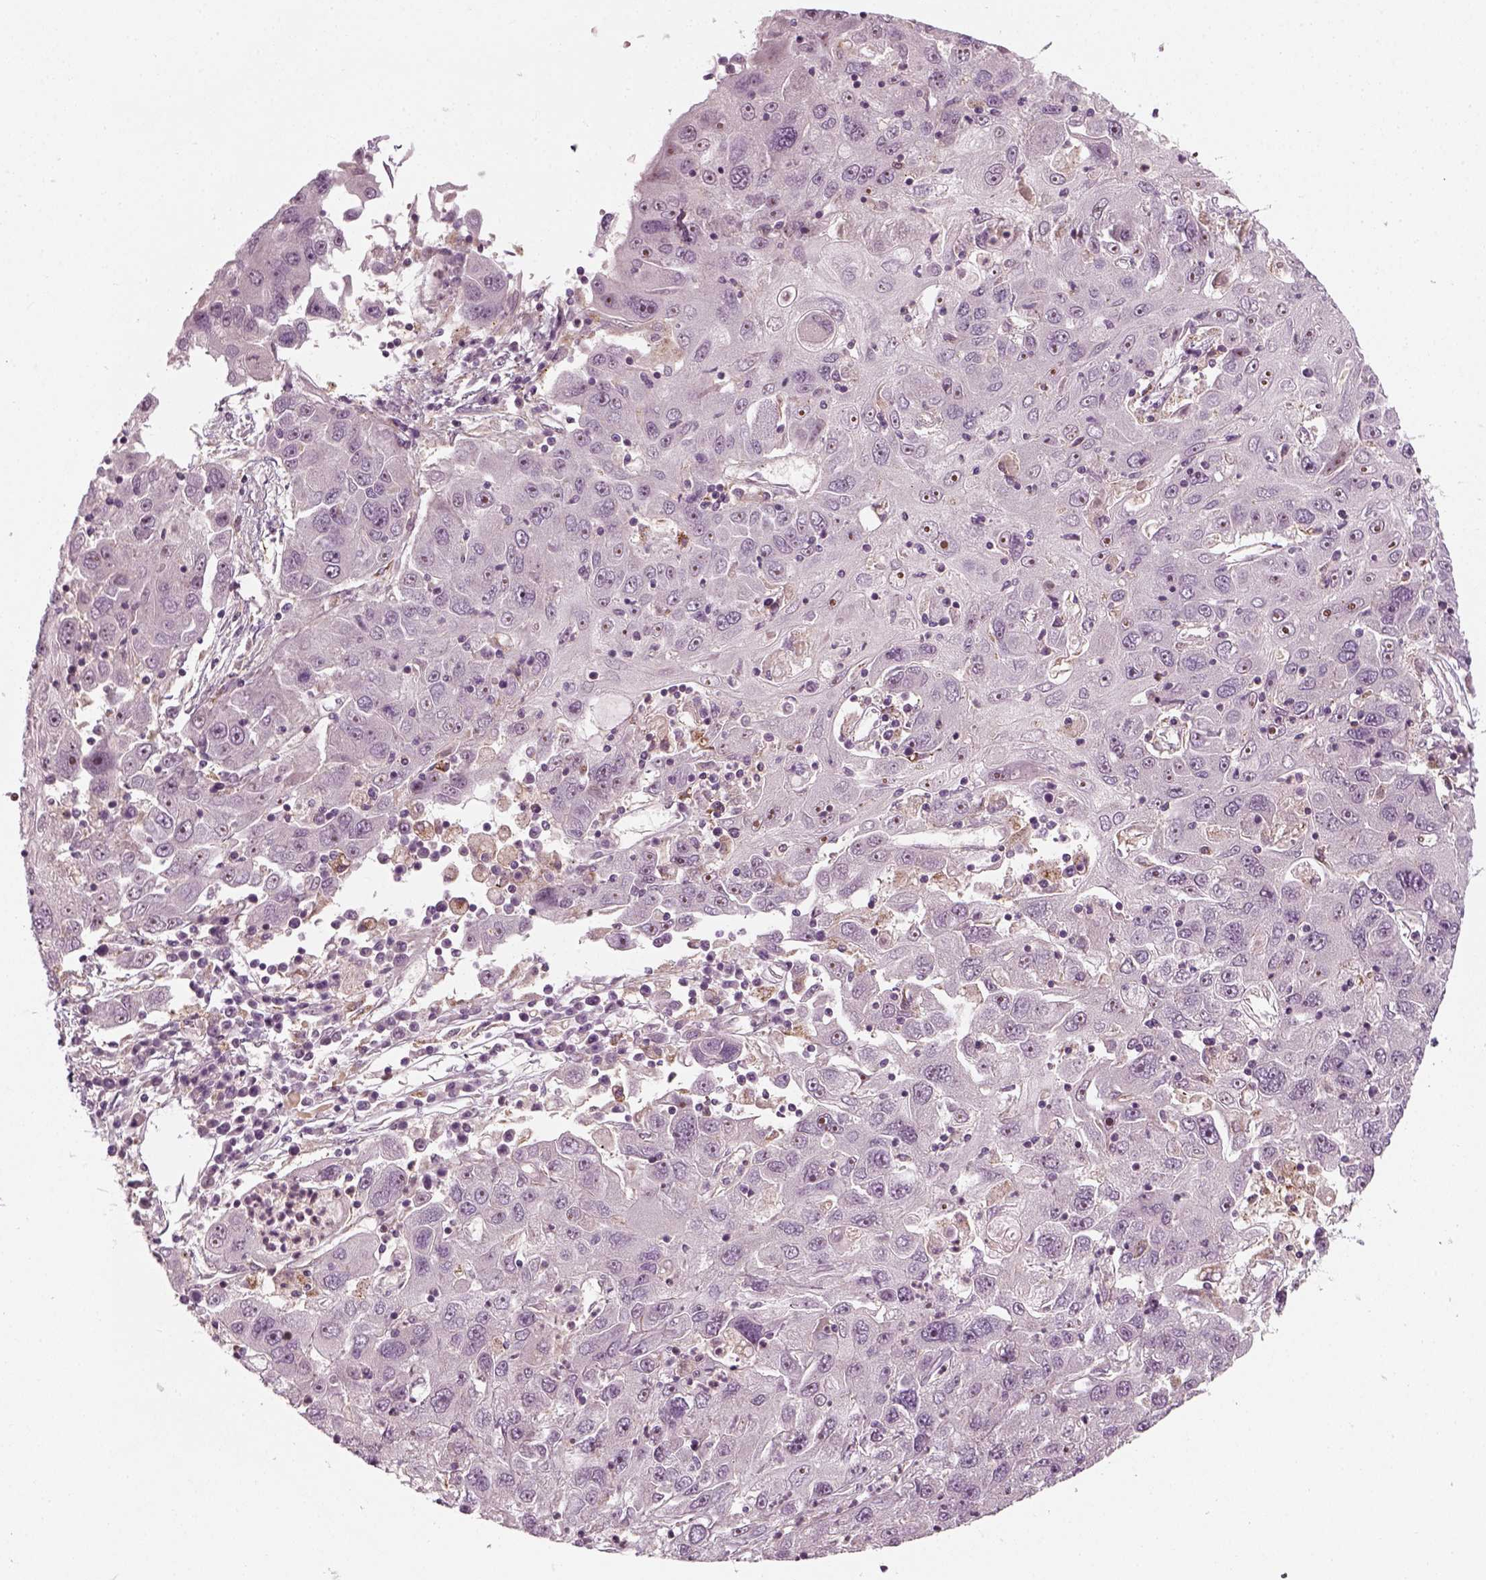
{"staining": {"intensity": "negative", "quantity": "none", "location": "none"}, "tissue": "stomach cancer", "cell_type": "Tumor cells", "image_type": "cancer", "snomed": [{"axis": "morphology", "description": "Adenocarcinoma, NOS"}, {"axis": "topography", "description": "Stomach"}], "caption": "An IHC image of adenocarcinoma (stomach) is shown. There is no staining in tumor cells of adenocarcinoma (stomach).", "gene": "DNASE1L1", "patient": {"sex": "male", "age": 56}}